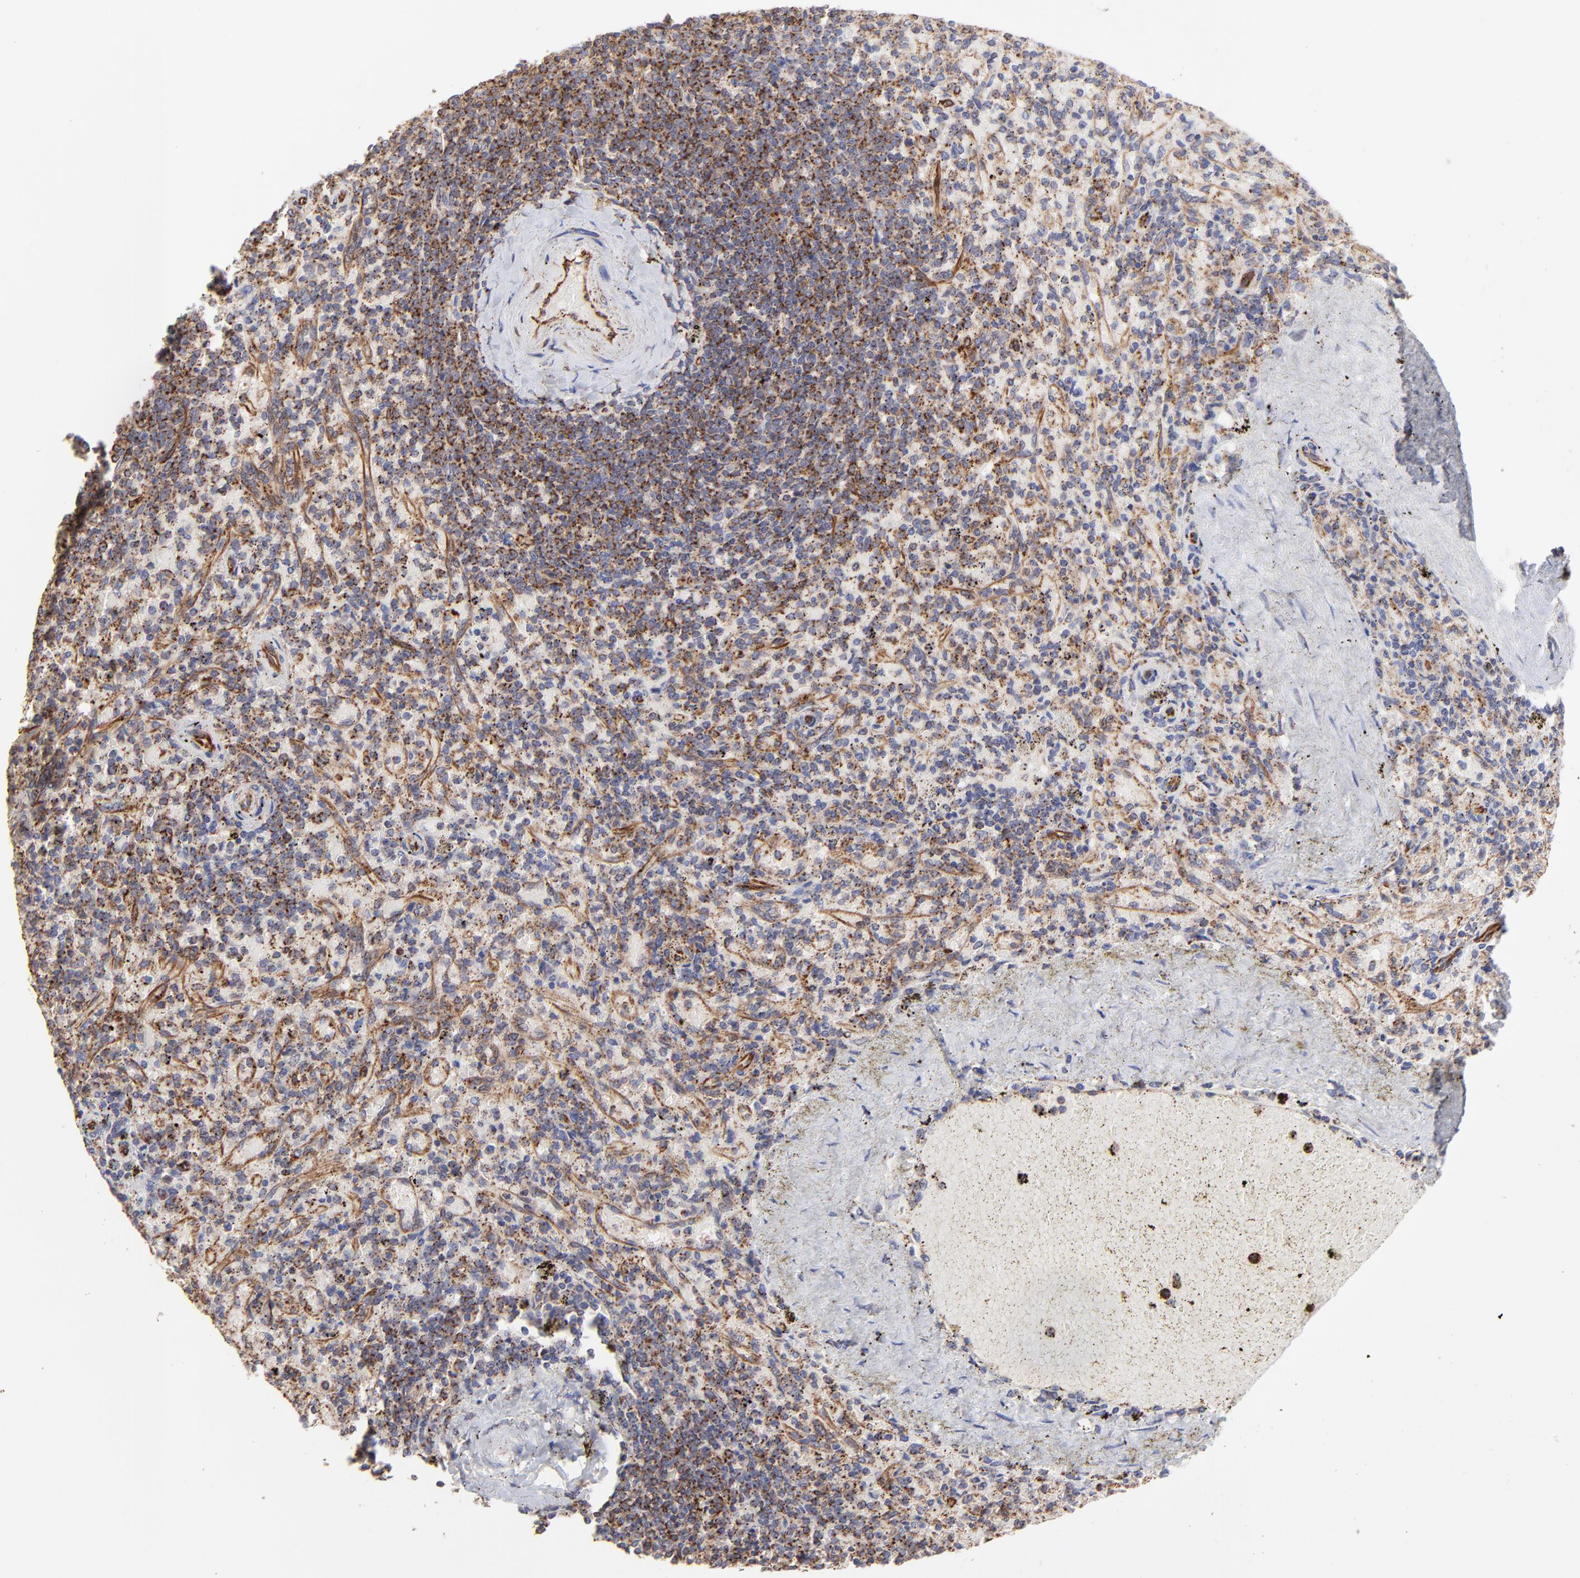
{"staining": {"intensity": "negative", "quantity": "none", "location": "none"}, "tissue": "spleen", "cell_type": "Cells in red pulp", "image_type": "normal", "snomed": [{"axis": "morphology", "description": "Normal tissue, NOS"}, {"axis": "topography", "description": "Spleen"}], "caption": "IHC of unremarkable spleen demonstrates no positivity in cells in red pulp.", "gene": "COX8C", "patient": {"sex": "female", "age": 43}}